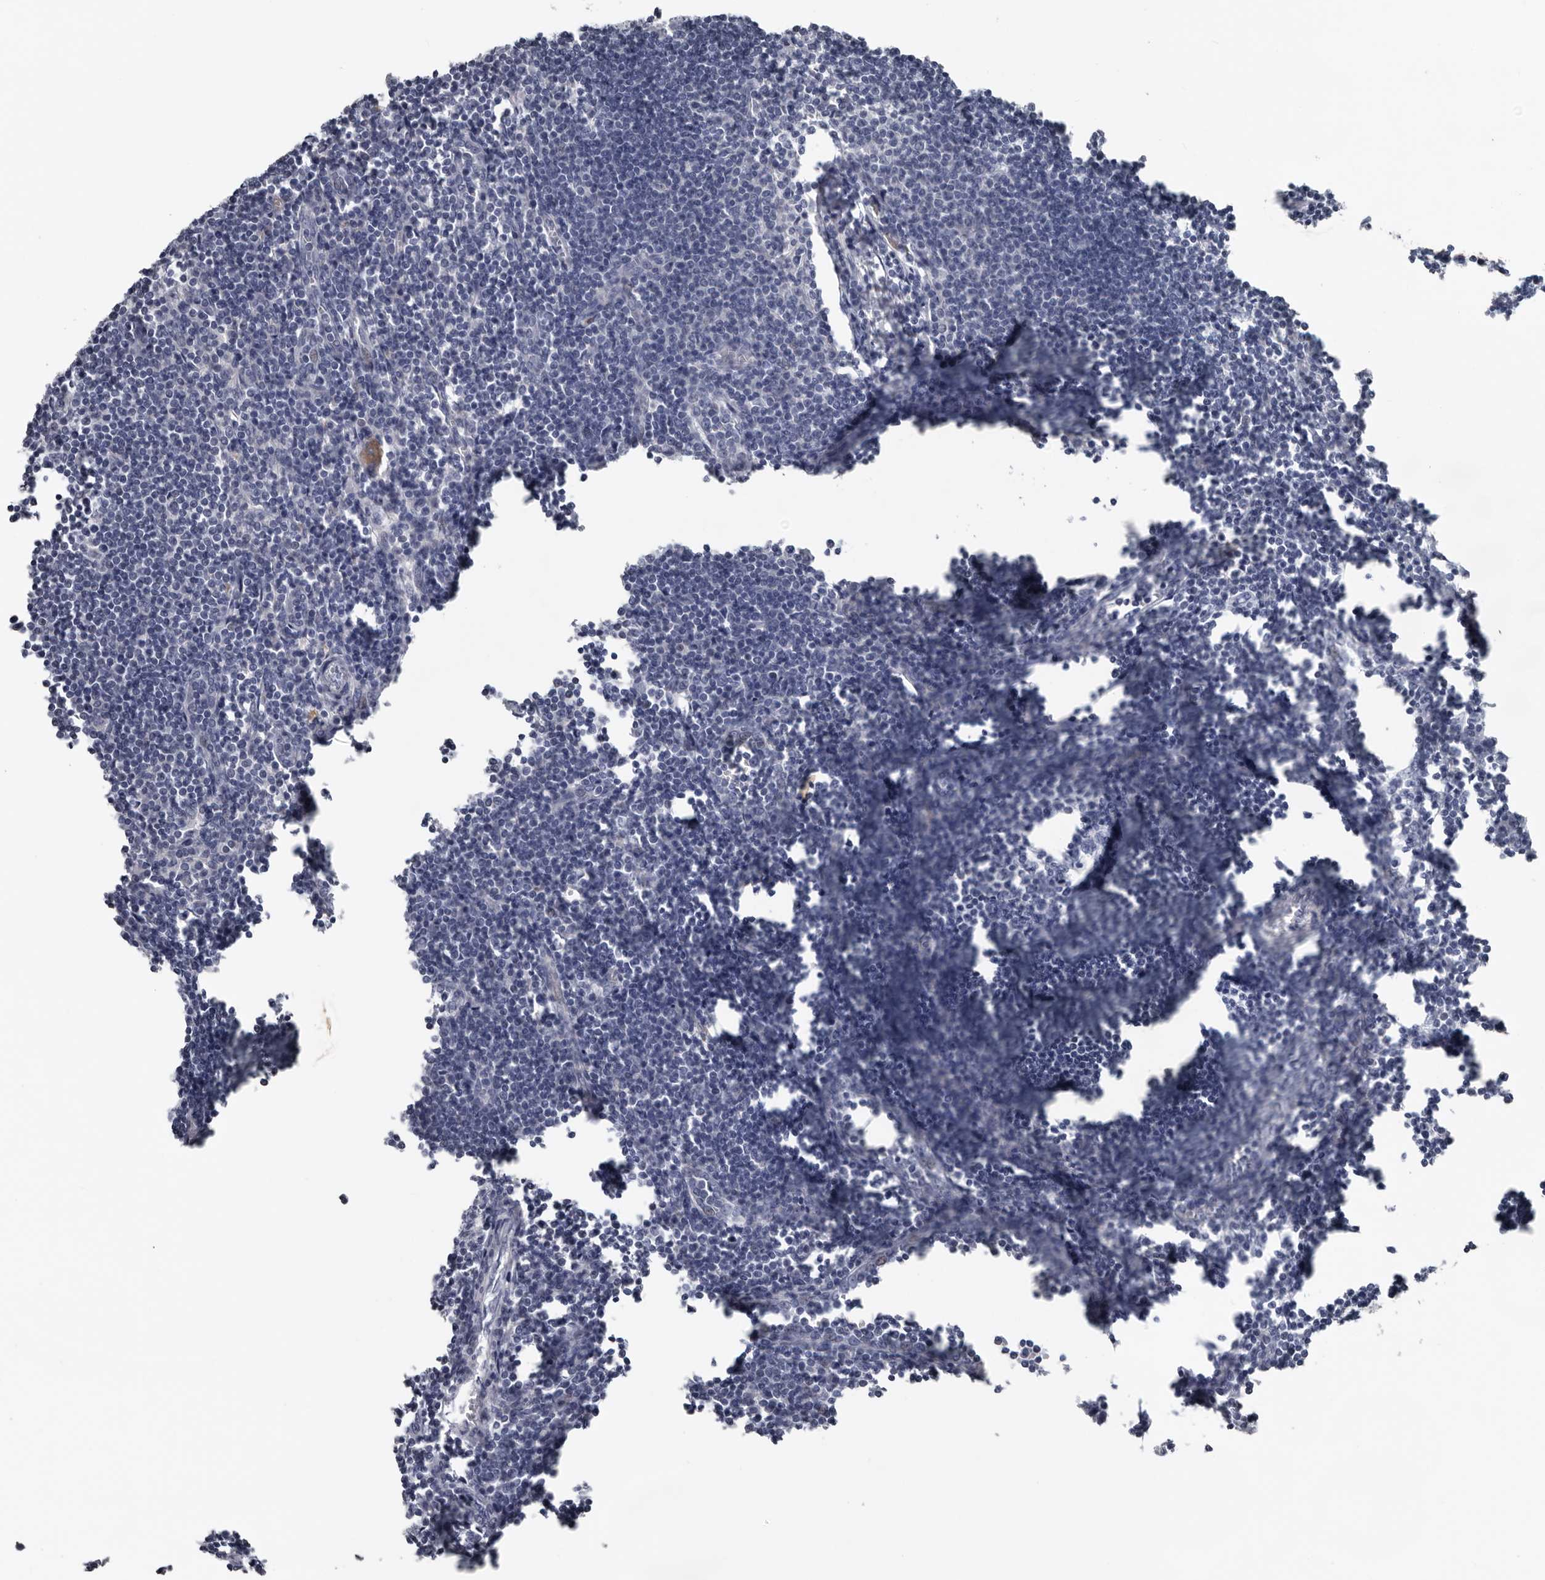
{"staining": {"intensity": "negative", "quantity": "none", "location": "none"}, "tissue": "lymph node", "cell_type": "Germinal center cells", "image_type": "normal", "snomed": [{"axis": "morphology", "description": "Normal tissue, NOS"}, {"axis": "morphology", "description": "Malignant melanoma, Metastatic site"}, {"axis": "topography", "description": "Lymph node"}], "caption": "Immunohistochemistry photomicrograph of benign lymph node: human lymph node stained with DAB (3,3'-diaminobenzidine) exhibits no significant protein expression in germinal center cells. Brightfield microscopy of IHC stained with DAB (3,3'-diaminobenzidine) (brown) and hematoxylin (blue), captured at high magnification.", "gene": "FABP7", "patient": {"sex": "male", "age": 41}}